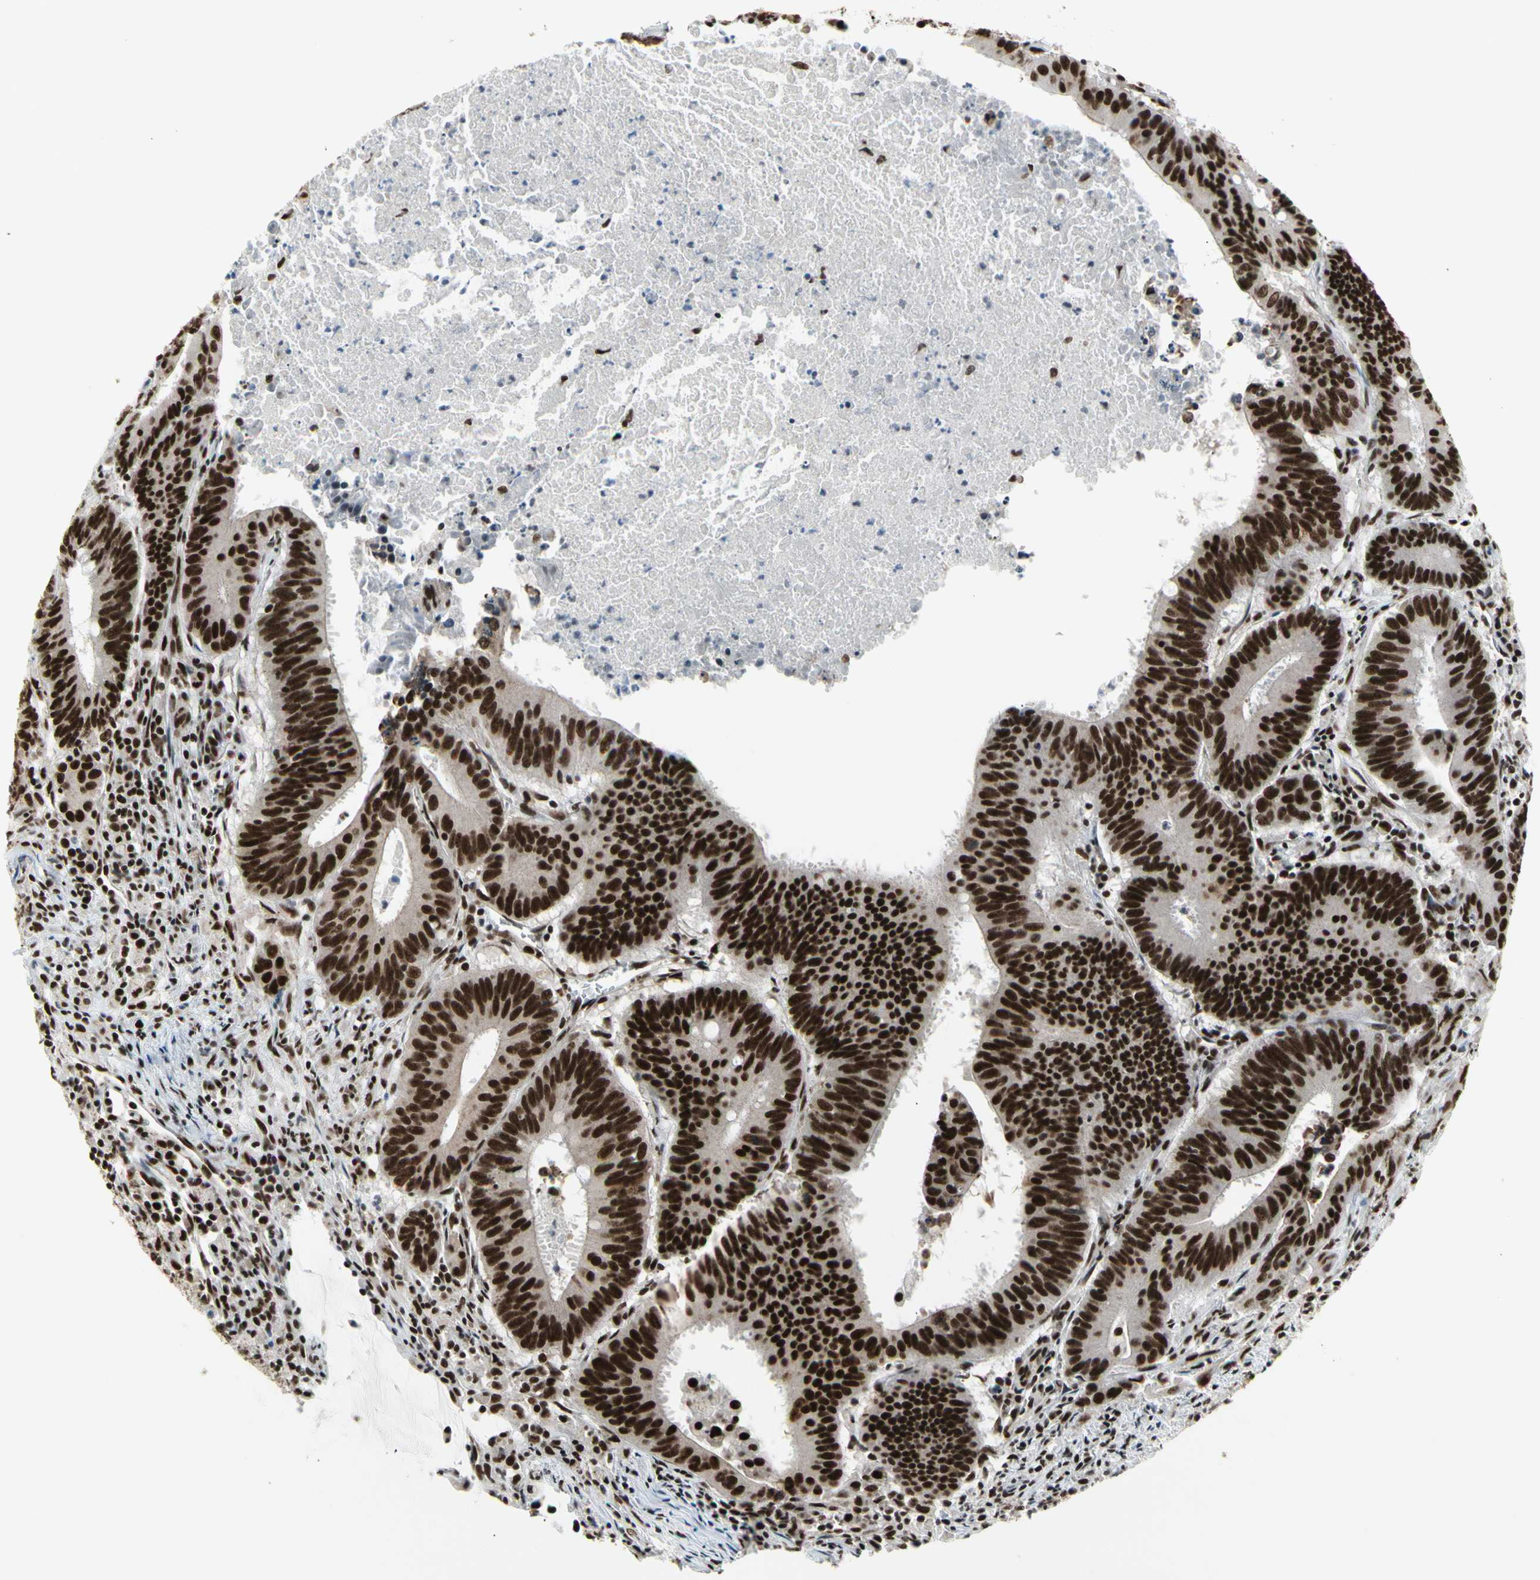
{"staining": {"intensity": "strong", "quantity": ">75%", "location": "nuclear"}, "tissue": "colorectal cancer", "cell_type": "Tumor cells", "image_type": "cancer", "snomed": [{"axis": "morphology", "description": "Adenocarcinoma, NOS"}, {"axis": "topography", "description": "Colon"}], "caption": "Colorectal cancer stained with a brown dye demonstrates strong nuclear positive positivity in approximately >75% of tumor cells.", "gene": "SRSF11", "patient": {"sex": "male", "age": 45}}